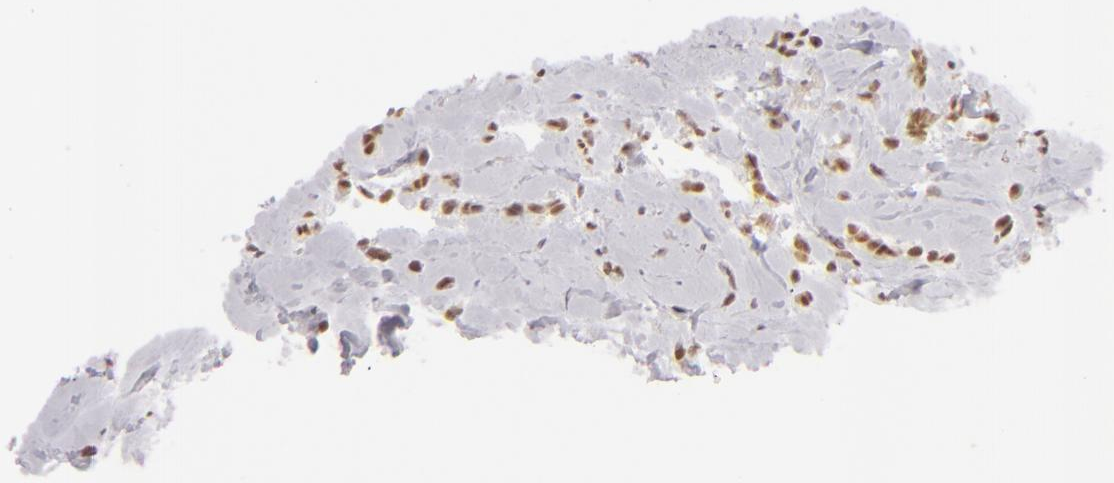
{"staining": {"intensity": "moderate", "quantity": ">75%", "location": "nuclear"}, "tissue": "breast cancer", "cell_type": "Tumor cells", "image_type": "cancer", "snomed": [{"axis": "morphology", "description": "Lobular carcinoma"}, {"axis": "topography", "description": "Breast"}], "caption": "Protein expression analysis of lobular carcinoma (breast) reveals moderate nuclear expression in about >75% of tumor cells.", "gene": "DAXX", "patient": {"sex": "female", "age": 64}}